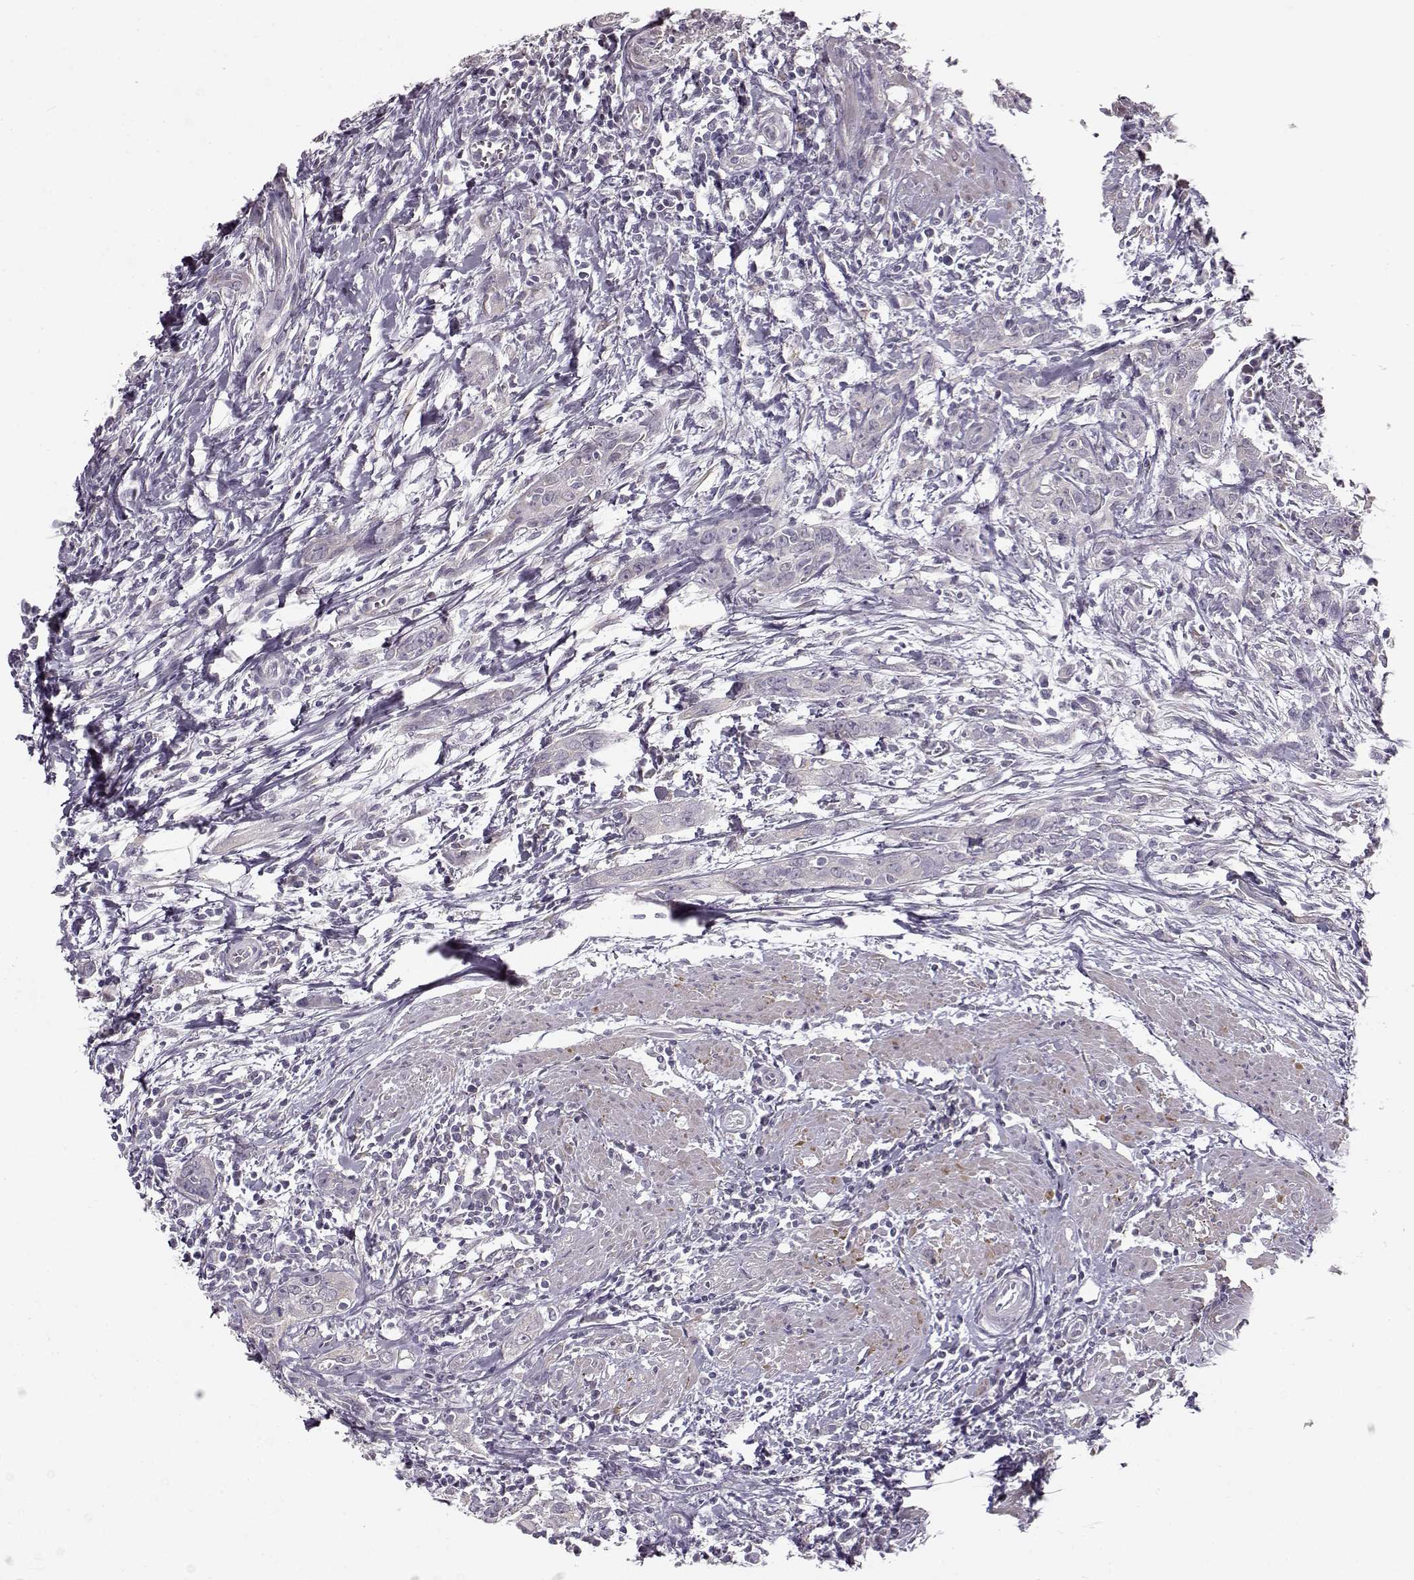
{"staining": {"intensity": "negative", "quantity": "none", "location": "none"}, "tissue": "urothelial cancer", "cell_type": "Tumor cells", "image_type": "cancer", "snomed": [{"axis": "morphology", "description": "Urothelial carcinoma, High grade"}, {"axis": "topography", "description": "Urinary bladder"}], "caption": "High-grade urothelial carcinoma was stained to show a protein in brown. There is no significant staining in tumor cells.", "gene": "MAP6D1", "patient": {"sex": "male", "age": 83}}